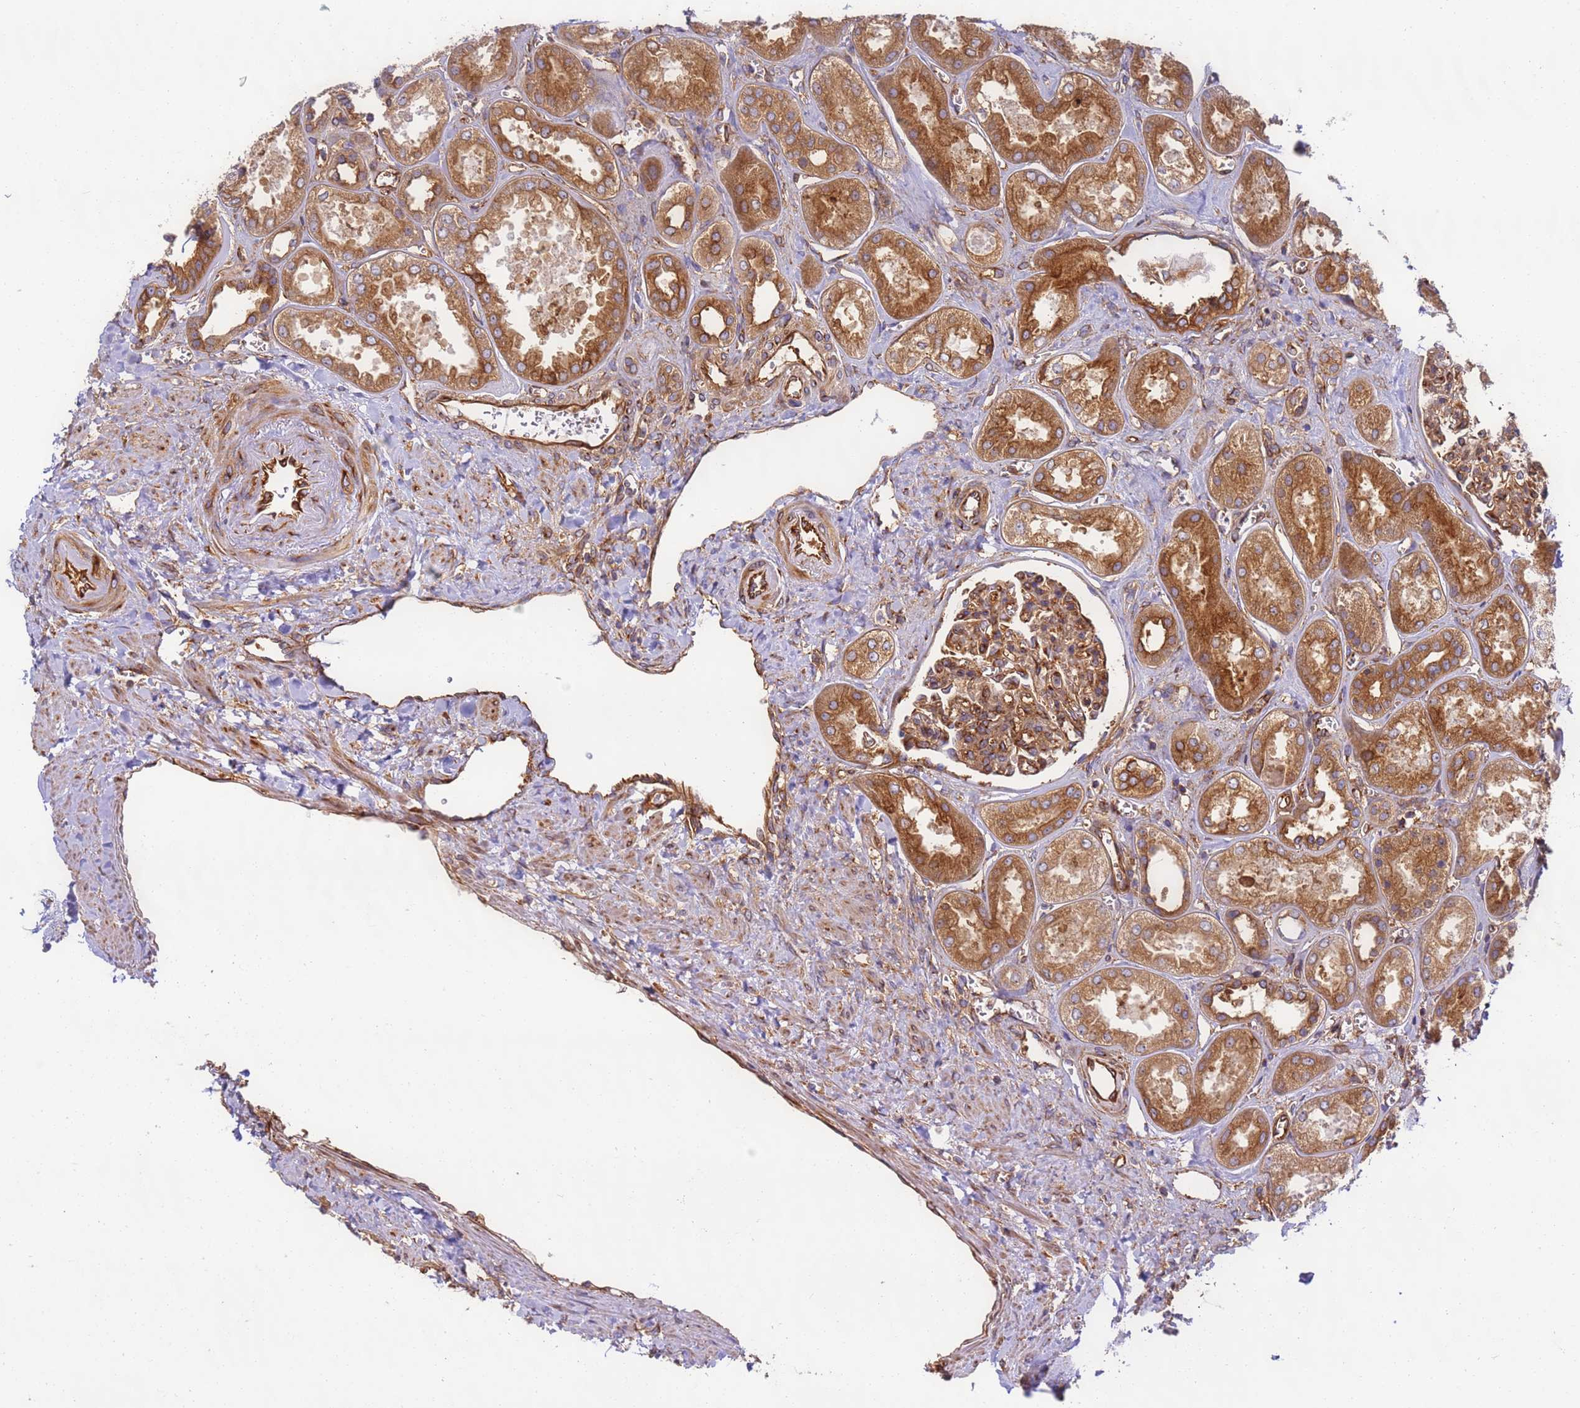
{"staining": {"intensity": "moderate", "quantity": ">75%", "location": "cytoplasmic/membranous"}, "tissue": "kidney", "cell_type": "Cells in glomeruli", "image_type": "normal", "snomed": [{"axis": "morphology", "description": "Normal tissue, NOS"}, {"axis": "morphology", "description": "Adenocarcinoma, NOS"}, {"axis": "topography", "description": "Kidney"}], "caption": "Immunohistochemical staining of normal human kidney shows medium levels of moderate cytoplasmic/membranous expression in about >75% of cells in glomeruli.", "gene": "DYNC1I2", "patient": {"sex": "female", "age": 68}}